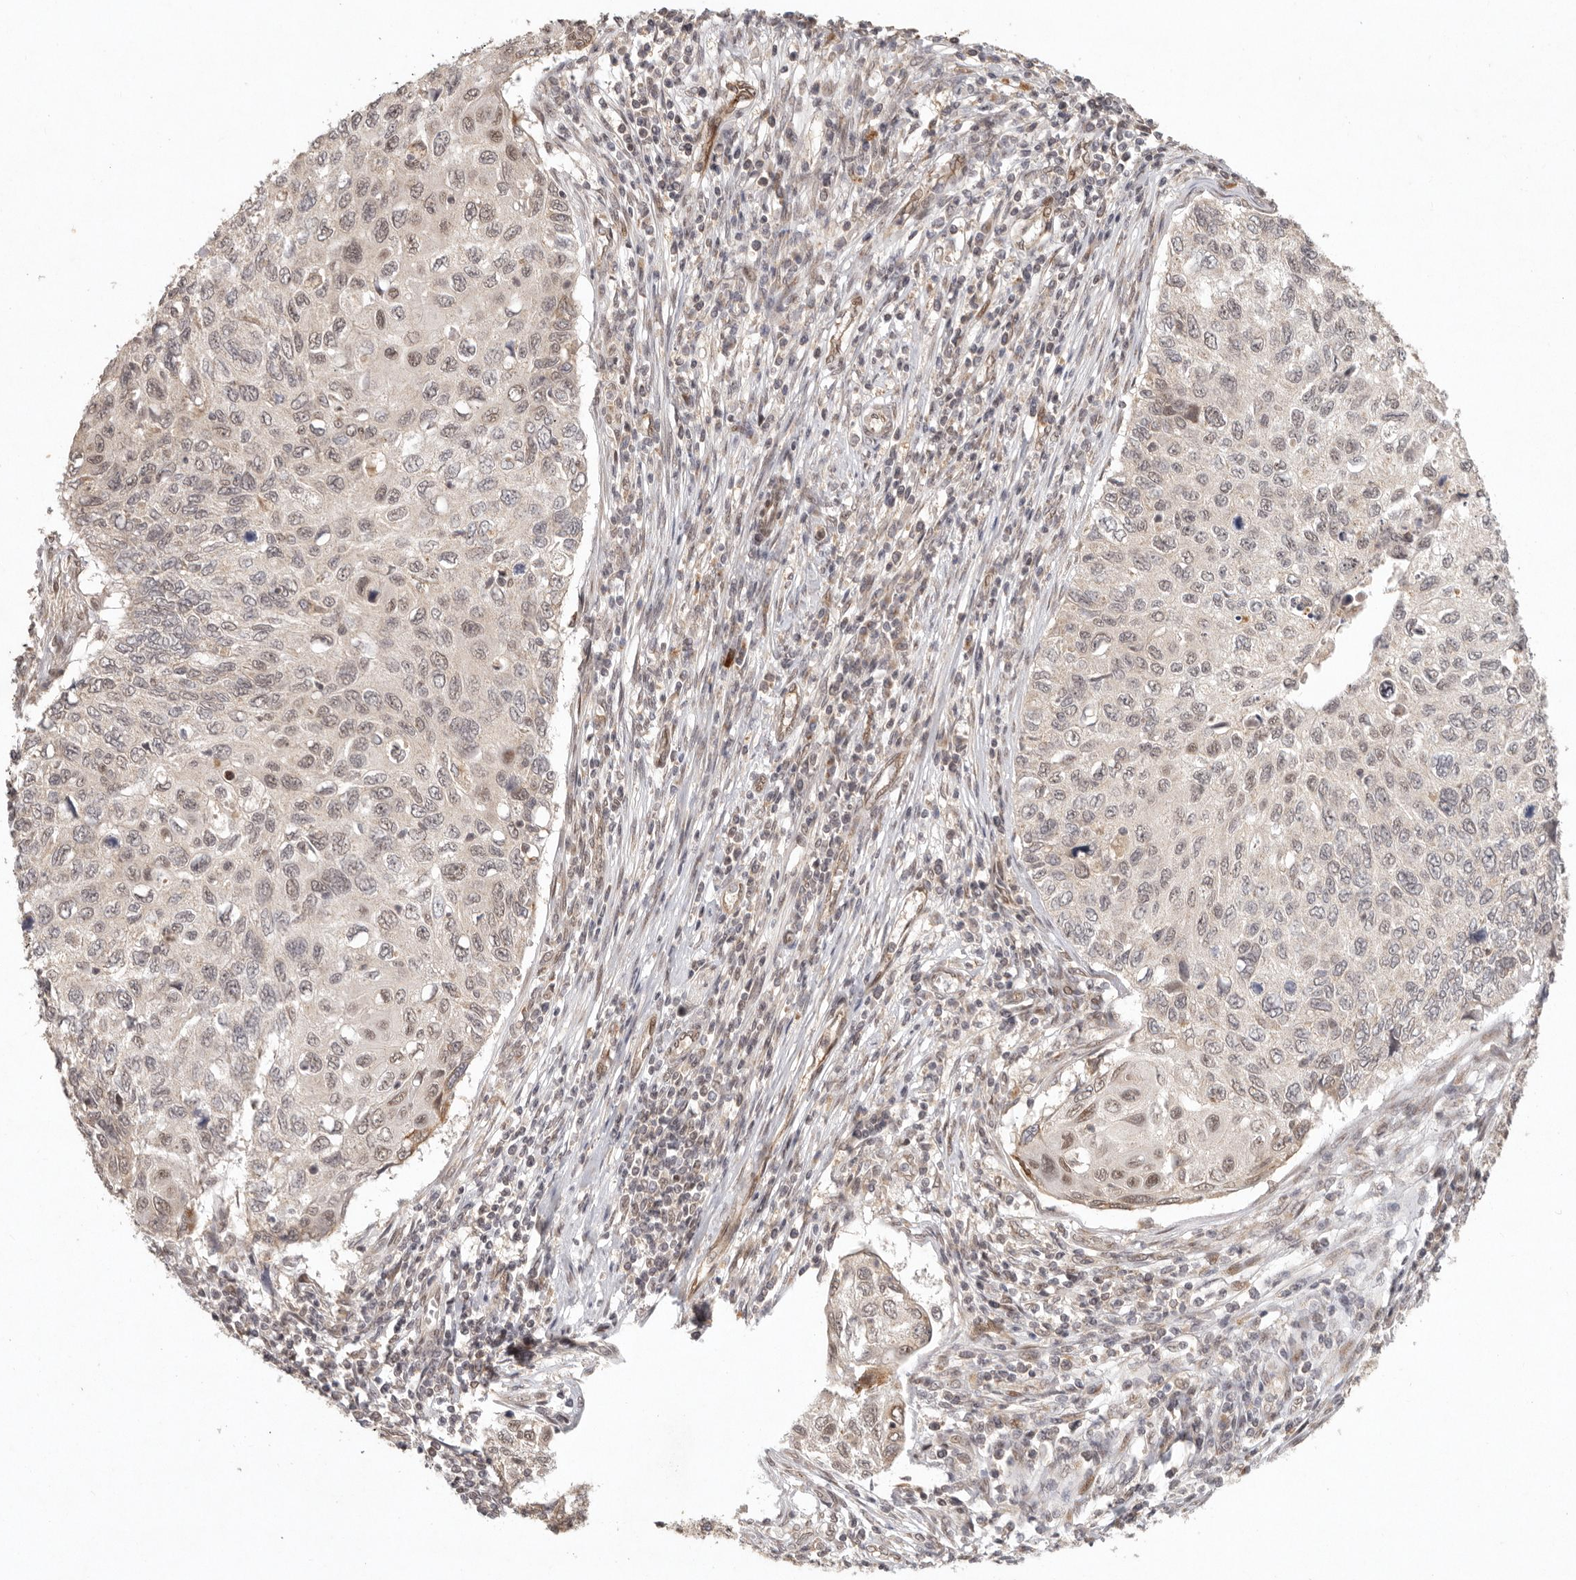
{"staining": {"intensity": "weak", "quantity": ">75%", "location": "nuclear"}, "tissue": "cervical cancer", "cell_type": "Tumor cells", "image_type": "cancer", "snomed": [{"axis": "morphology", "description": "Squamous cell carcinoma, NOS"}, {"axis": "topography", "description": "Cervix"}], "caption": "Immunohistochemistry (IHC) (DAB (3,3'-diaminobenzidine)) staining of squamous cell carcinoma (cervical) exhibits weak nuclear protein expression in about >75% of tumor cells. Using DAB (brown) and hematoxylin (blue) stains, captured at high magnification using brightfield microscopy.", "gene": "LRRC75A", "patient": {"sex": "female", "age": 70}}